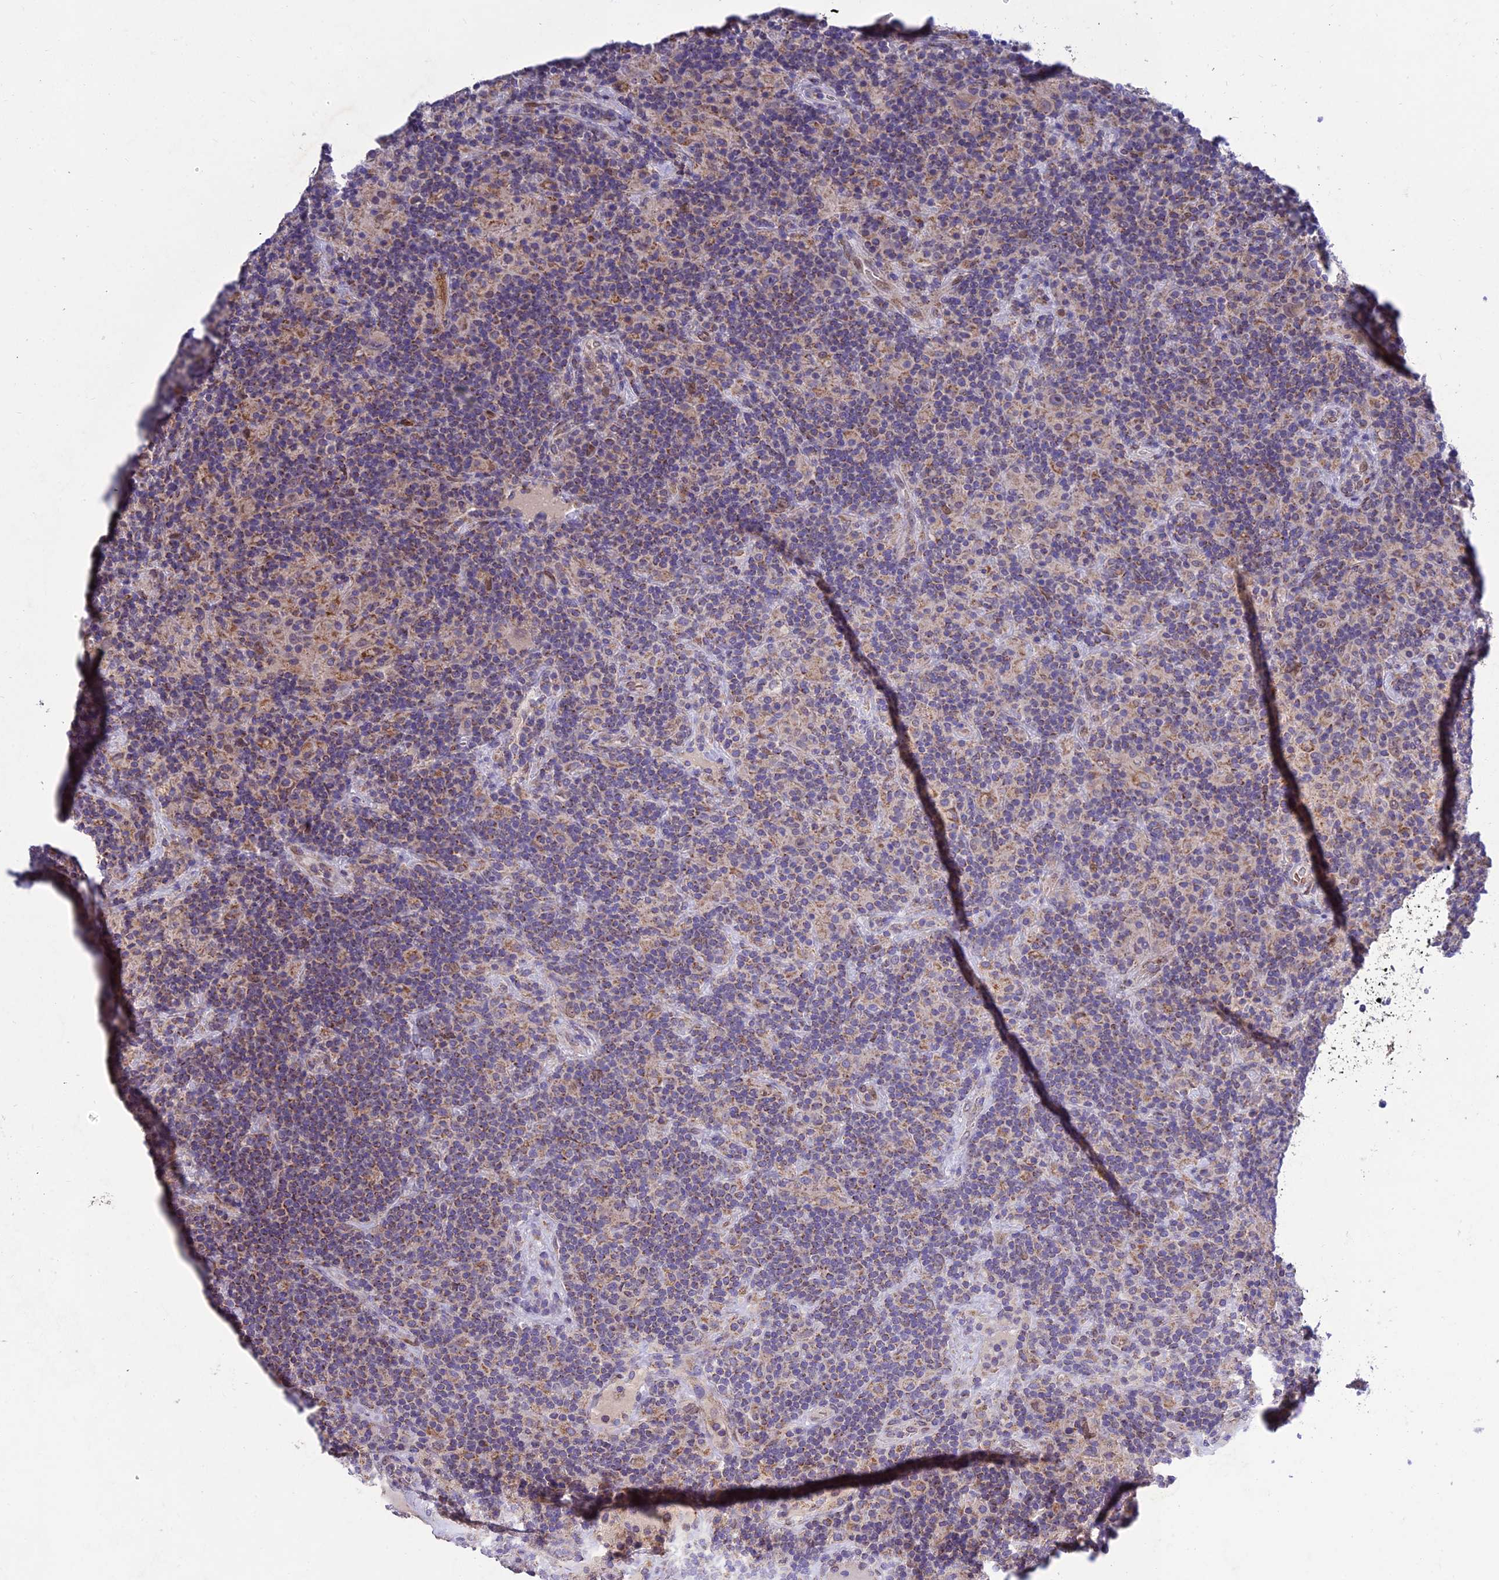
{"staining": {"intensity": "negative", "quantity": "none", "location": "none"}, "tissue": "lymphoma", "cell_type": "Tumor cells", "image_type": "cancer", "snomed": [{"axis": "morphology", "description": "Hodgkin's disease, NOS"}, {"axis": "topography", "description": "Lymph node"}], "caption": "Protein analysis of lymphoma reveals no significant expression in tumor cells. (DAB immunohistochemistry with hematoxylin counter stain).", "gene": "MGAT2", "patient": {"sex": "male", "age": 70}}